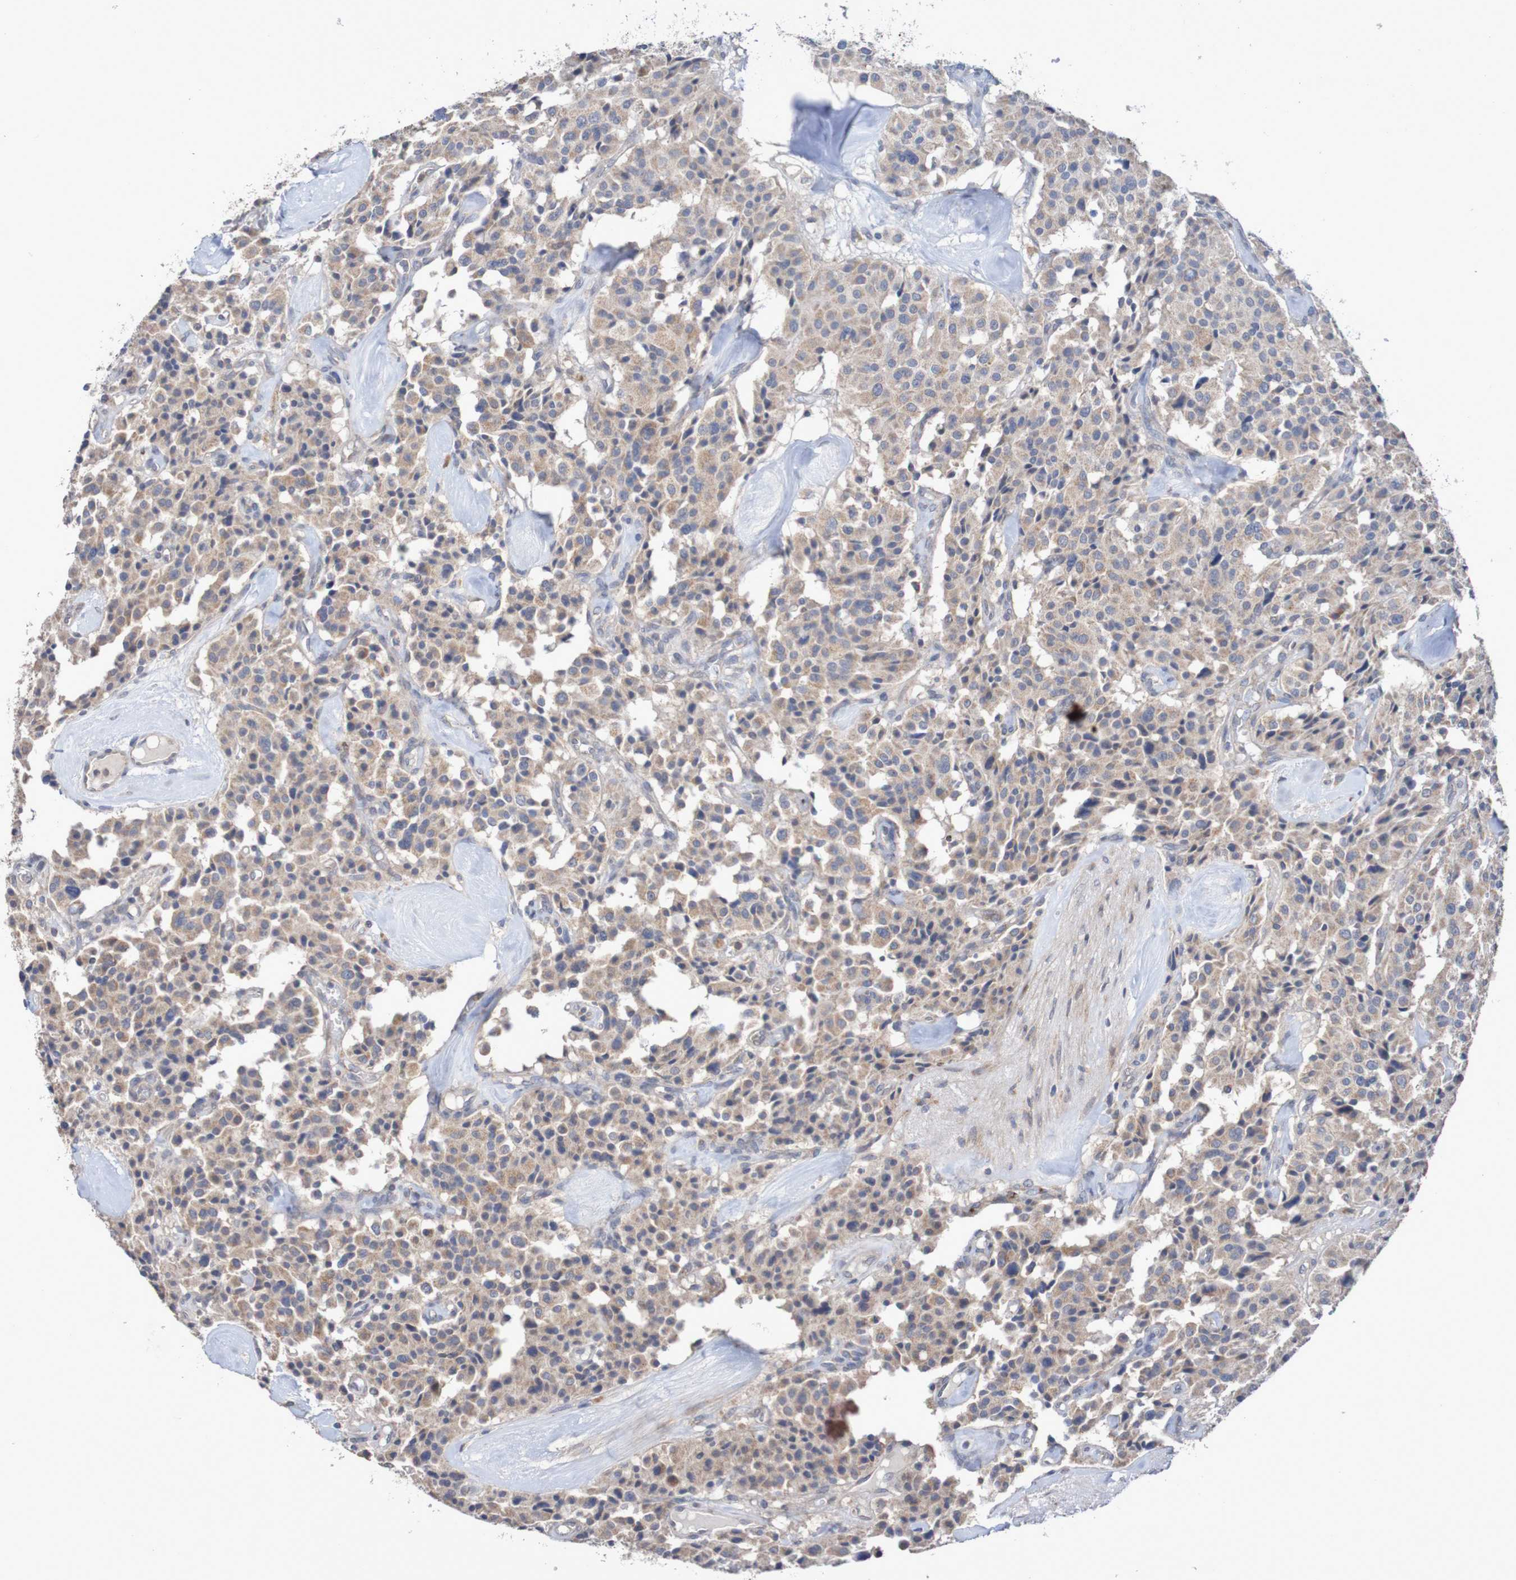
{"staining": {"intensity": "moderate", "quantity": "25%-75%", "location": "cytoplasmic/membranous"}, "tissue": "carcinoid", "cell_type": "Tumor cells", "image_type": "cancer", "snomed": [{"axis": "morphology", "description": "Carcinoid, malignant, NOS"}, {"axis": "topography", "description": "Lung"}], "caption": "A medium amount of moderate cytoplasmic/membranous staining is identified in approximately 25%-75% of tumor cells in carcinoid (malignant) tissue.", "gene": "C3orf18", "patient": {"sex": "male", "age": 30}}